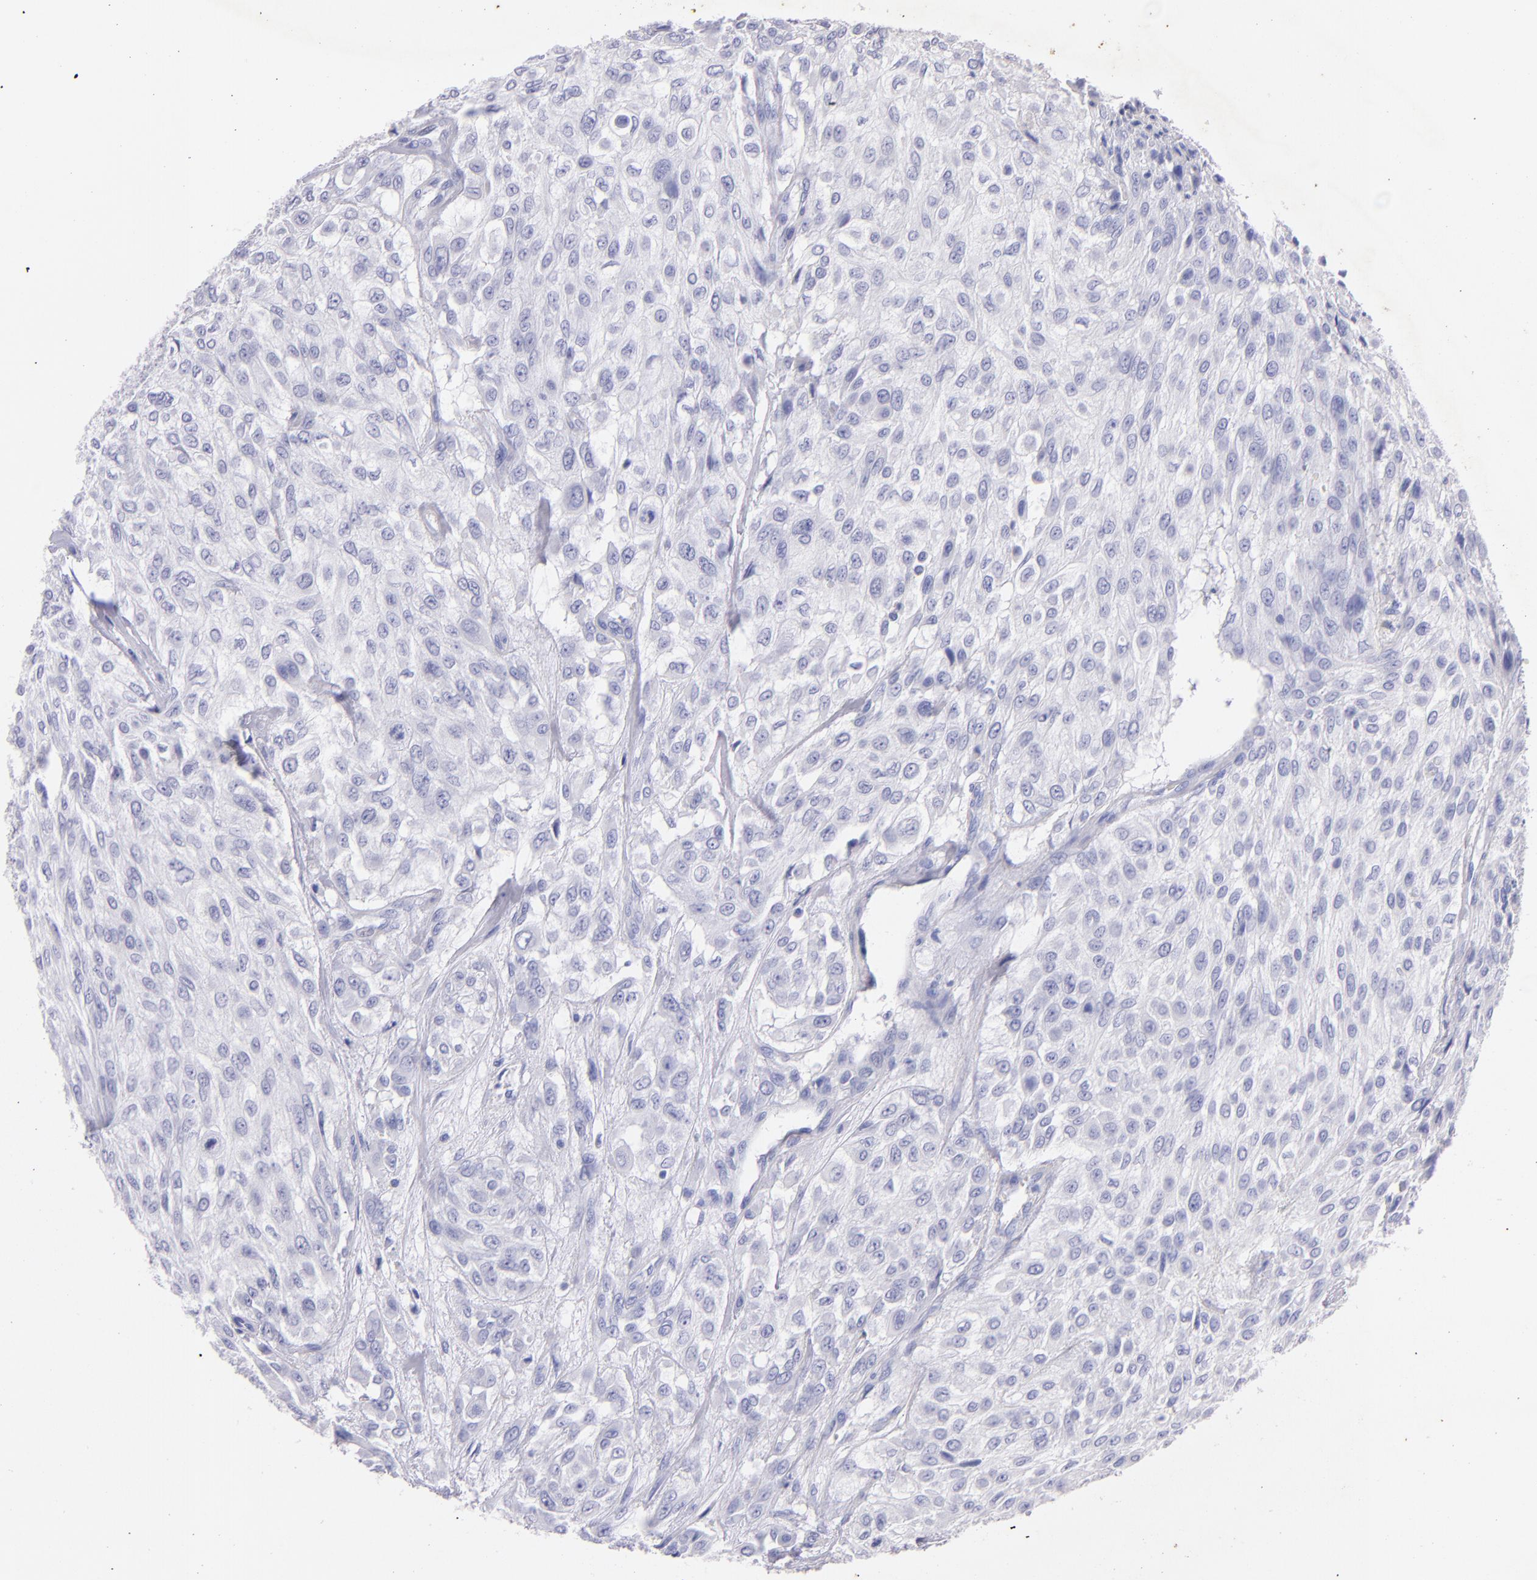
{"staining": {"intensity": "negative", "quantity": "none", "location": "none"}, "tissue": "urothelial cancer", "cell_type": "Tumor cells", "image_type": "cancer", "snomed": [{"axis": "morphology", "description": "Urothelial carcinoma, High grade"}, {"axis": "topography", "description": "Urinary bladder"}], "caption": "Protein analysis of urothelial cancer shows no significant staining in tumor cells.", "gene": "UCHL1", "patient": {"sex": "male", "age": 57}}